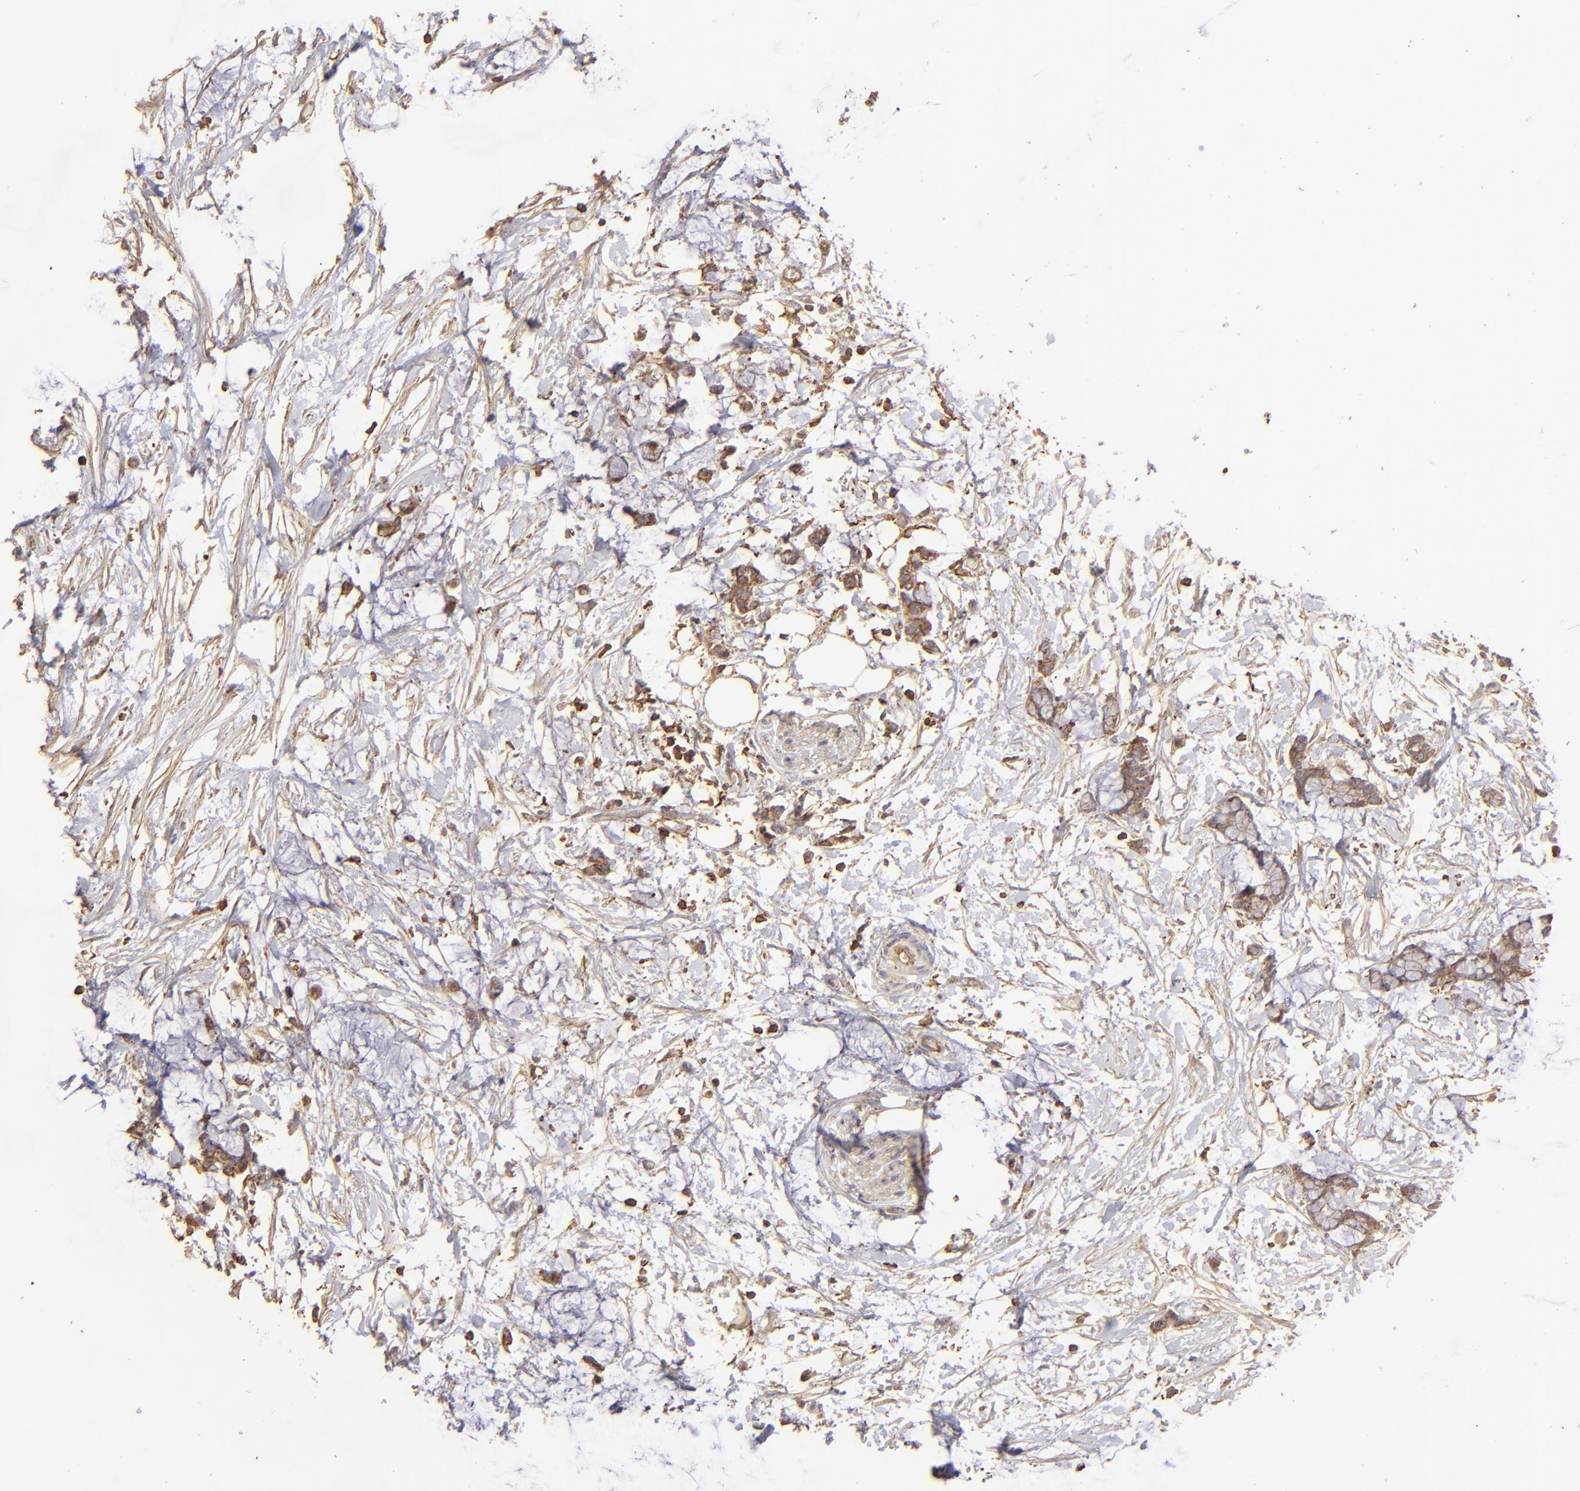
{"staining": {"intensity": "moderate", "quantity": ">75%", "location": "cytoplasmic/membranous"}, "tissue": "colorectal cancer", "cell_type": "Tumor cells", "image_type": "cancer", "snomed": [{"axis": "morphology", "description": "Normal tissue, NOS"}, {"axis": "morphology", "description": "Adenocarcinoma, NOS"}, {"axis": "topography", "description": "Colon"}, {"axis": "topography", "description": "Peripheral nerve tissue"}], "caption": "Protein expression analysis of human colorectal cancer (adenocarcinoma) reveals moderate cytoplasmic/membranous expression in approximately >75% of tumor cells. Immunohistochemistry stains the protein of interest in brown and the nuclei are stained blue.", "gene": "ACTB", "patient": {"sex": "male", "age": 14}}